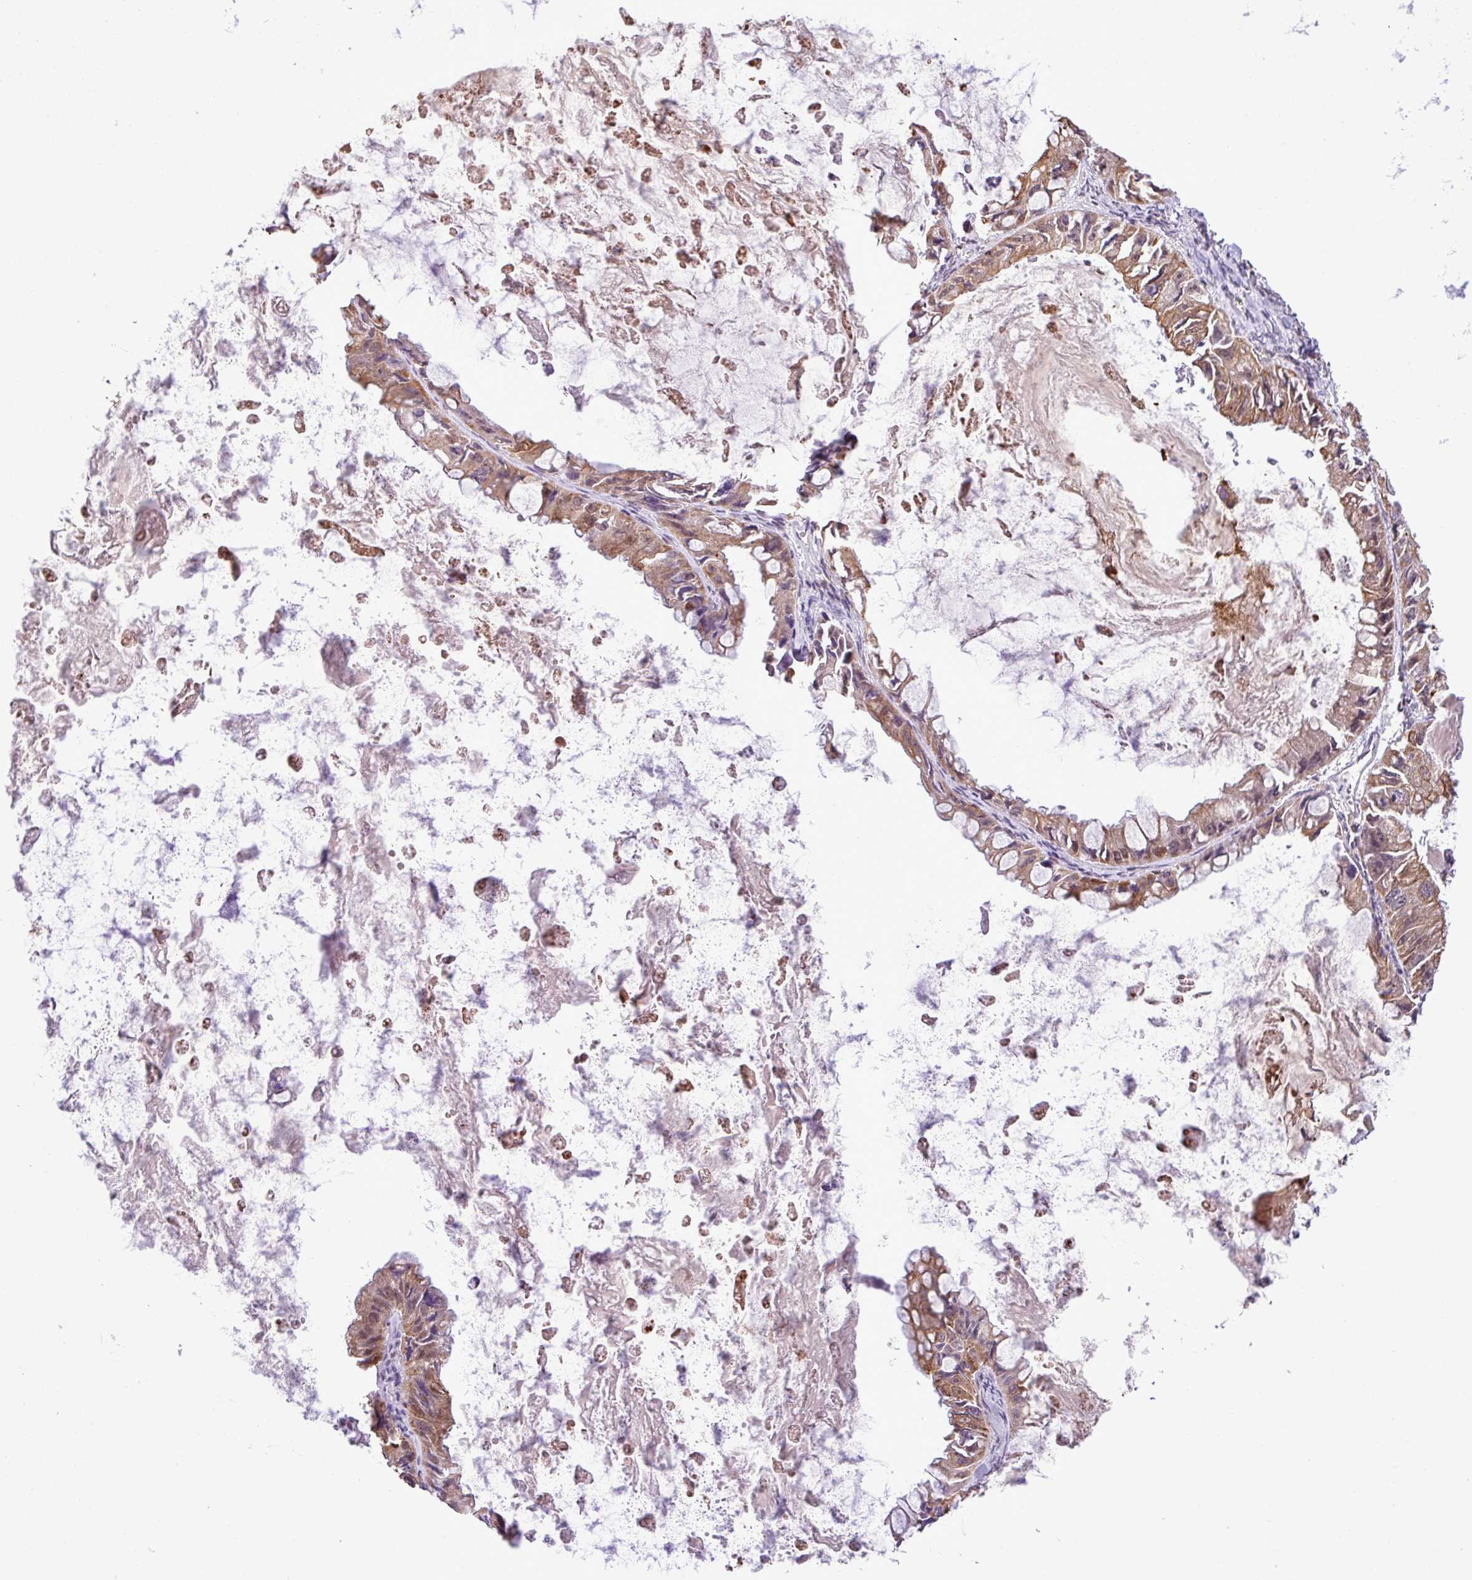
{"staining": {"intensity": "moderate", "quantity": ">75%", "location": "cytoplasmic/membranous"}, "tissue": "ovarian cancer", "cell_type": "Tumor cells", "image_type": "cancer", "snomed": [{"axis": "morphology", "description": "Cystadenocarcinoma, mucinous, NOS"}, {"axis": "topography", "description": "Ovary"}], "caption": "This is an image of immunohistochemistry staining of ovarian mucinous cystadenocarcinoma, which shows moderate positivity in the cytoplasmic/membranous of tumor cells.", "gene": "SGPP1", "patient": {"sex": "female", "age": 61}}